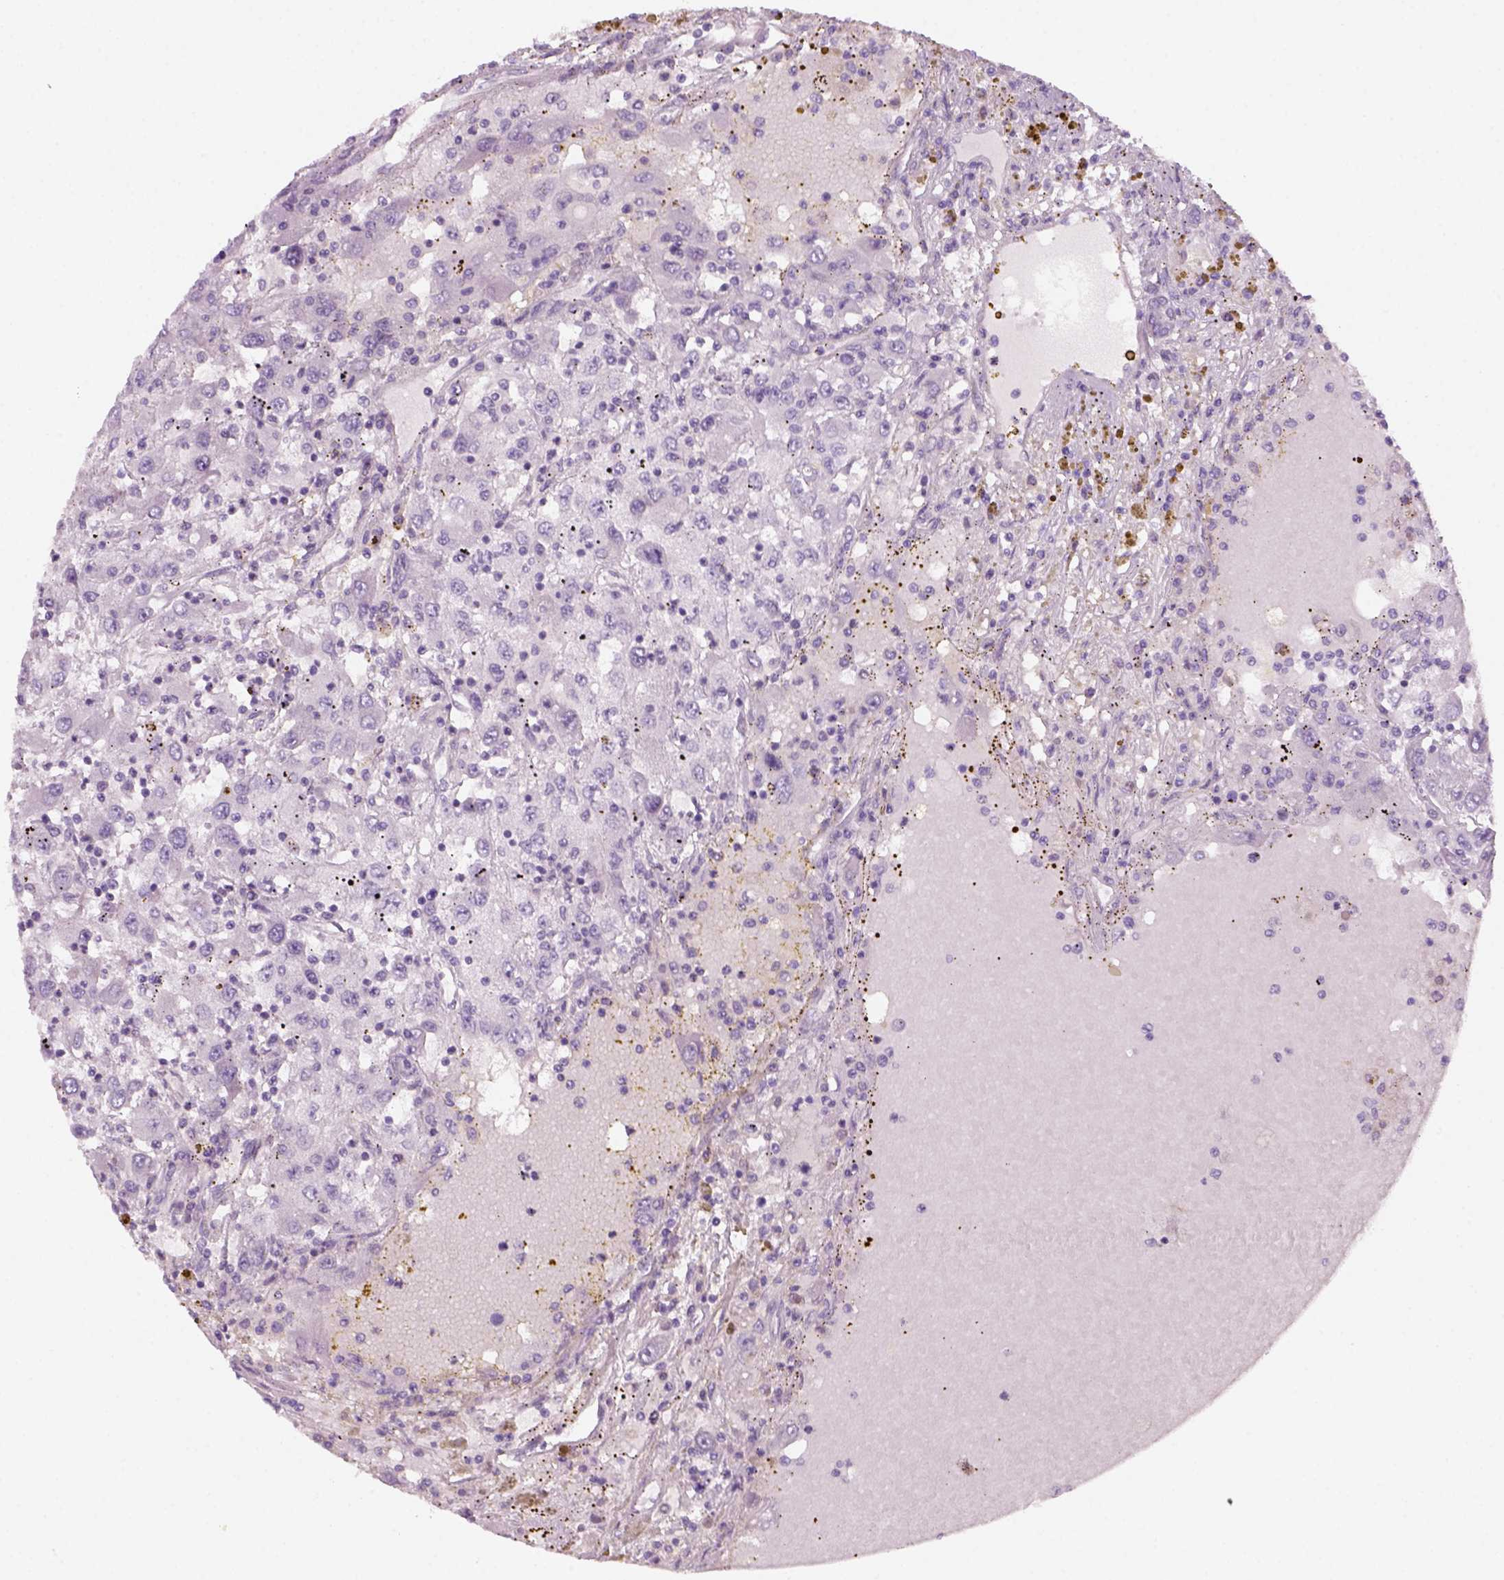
{"staining": {"intensity": "negative", "quantity": "none", "location": "none"}, "tissue": "renal cancer", "cell_type": "Tumor cells", "image_type": "cancer", "snomed": [{"axis": "morphology", "description": "Adenocarcinoma, NOS"}, {"axis": "topography", "description": "Kidney"}], "caption": "Human renal cancer stained for a protein using immunohistochemistry (IHC) demonstrates no positivity in tumor cells.", "gene": "KRT25", "patient": {"sex": "female", "age": 67}}